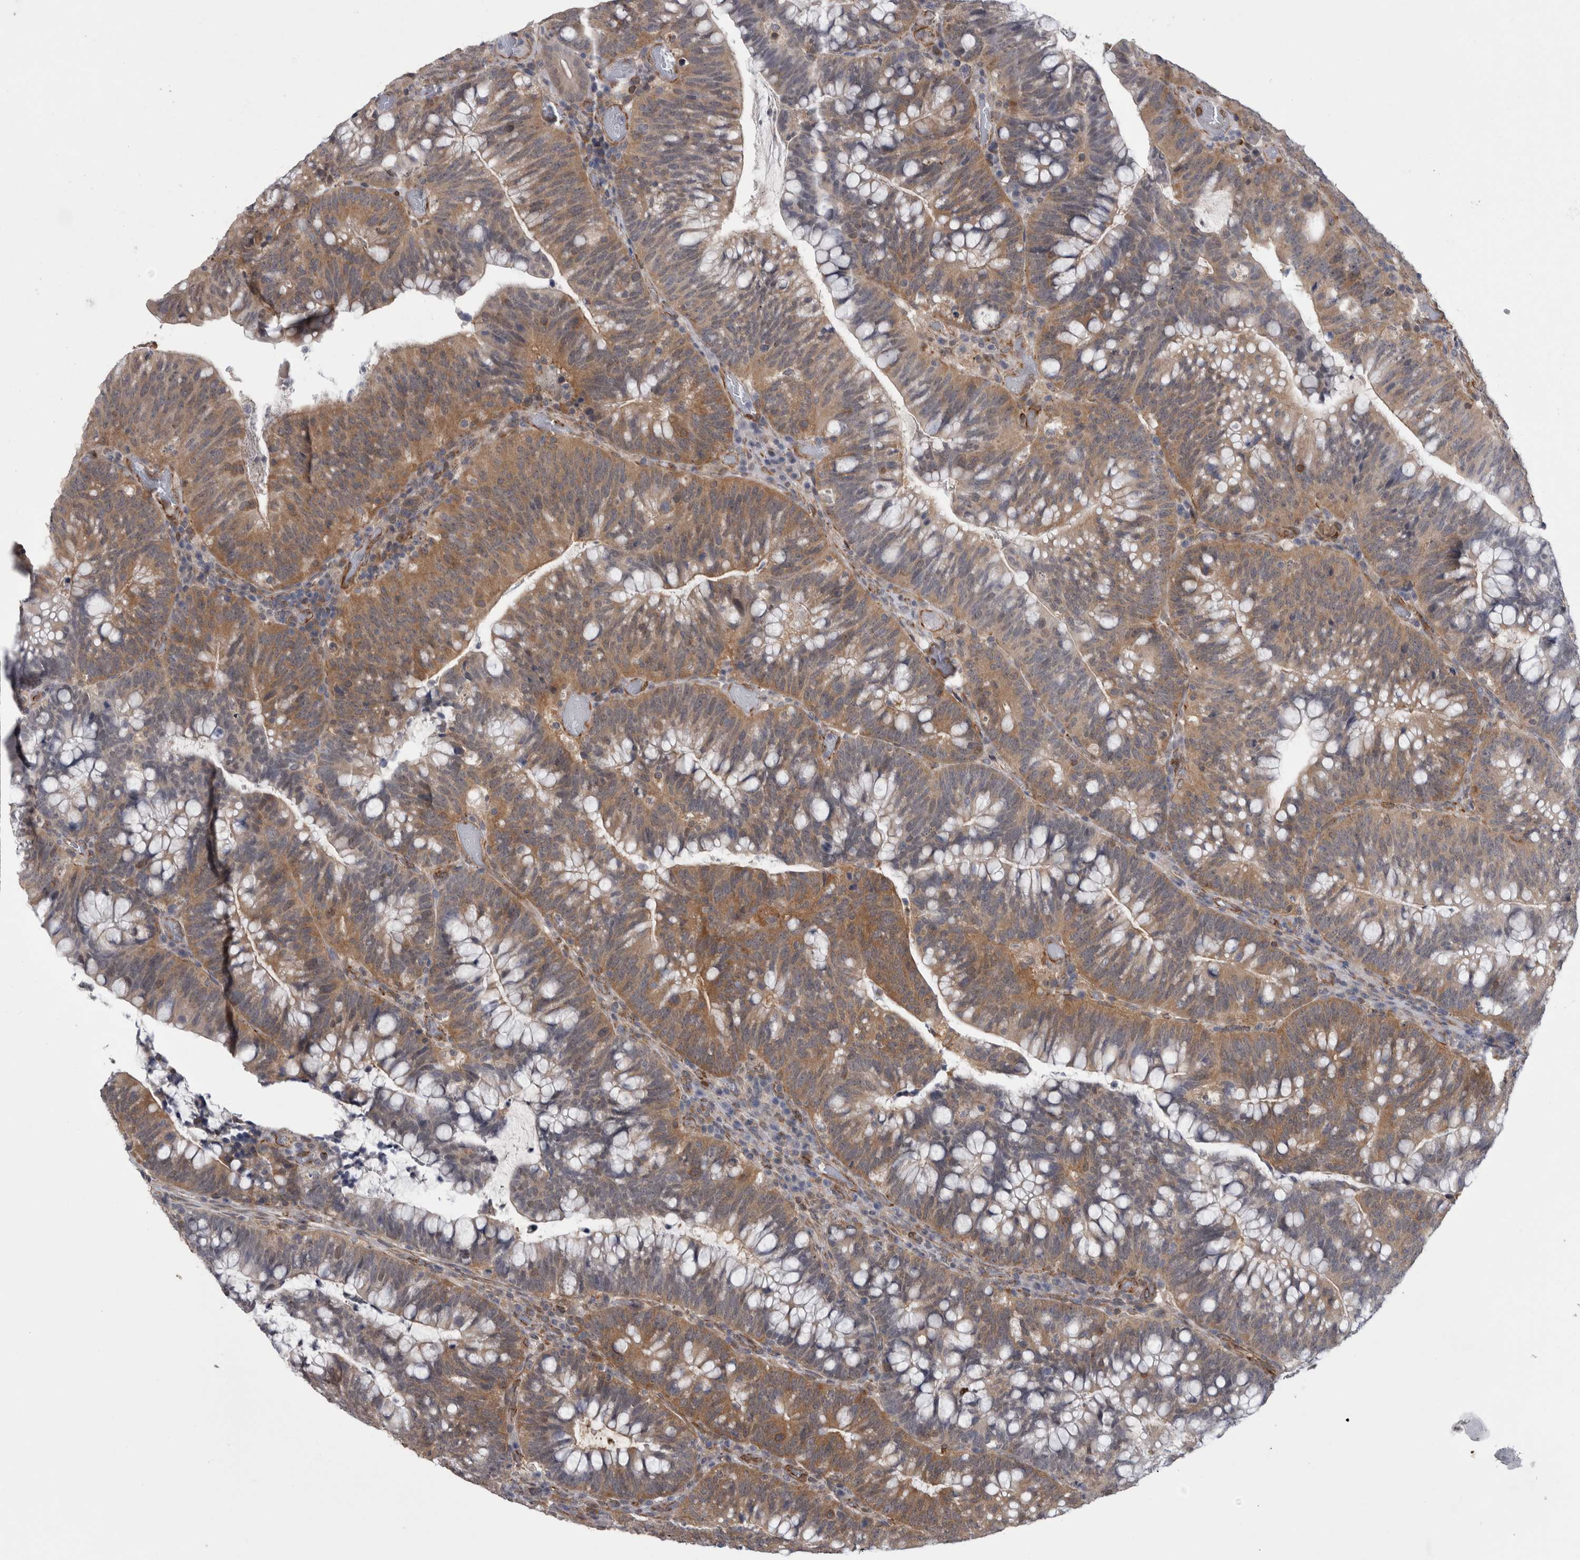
{"staining": {"intensity": "moderate", "quantity": ">75%", "location": "cytoplasmic/membranous"}, "tissue": "colorectal cancer", "cell_type": "Tumor cells", "image_type": "cancer", "snomed": [{"axis": "morphology", "description": "Adenocarcinoma, NOS"}, {"axis": "topography", "description": "Colon"}], "caption": "Colorectal cancer (adenocarcinoma) was stained to show a protein in brown. There is medium levels of moderate cytoplasmic/membranous staining in approximately >75% of tumor cells.", "gene": "ACOT7", "patient": {"sex": "female", "age": 66}}